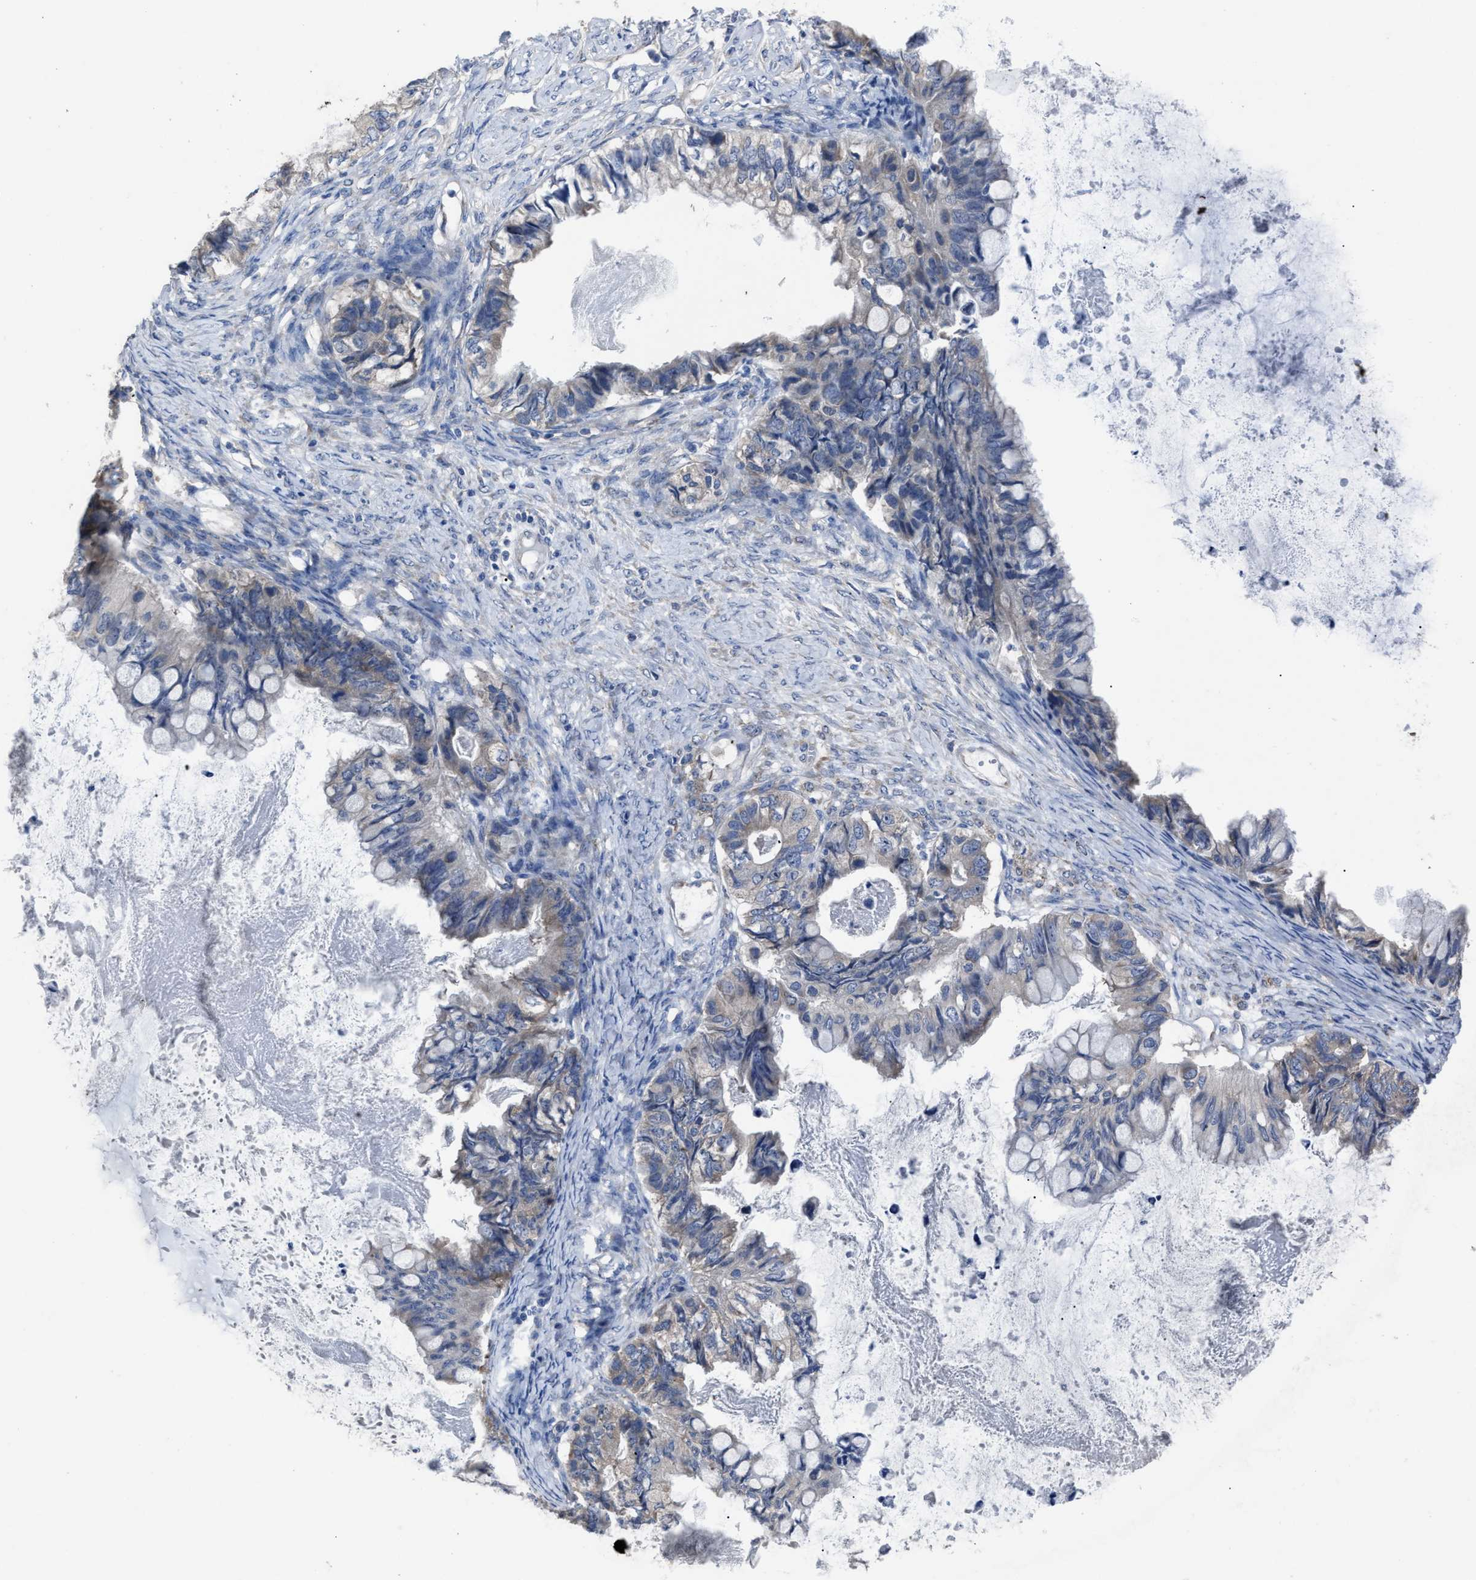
{"staining": {"intensity": "weak", "quantity": "<25%", "location": "cytoplasmic/membranous"}, "tissue": "ovarian cancer", "cell_type": "Tumor cells", "image_type": "cancer", "snomed": [{"axis": "morphology", "description": "Cystadenocarcinoma, mucinous, NOS"}, {"axis": "topography", "description": "Ovary"}], "caption": "This histopathology image is of ovarian cancer (mucinous cystadenocarcinoma) stained with immunohistochemistry (IHC) to label a protein in brown with the nuclei are counter-stained blue. There is no expression in tumor cells. Nuclei are stained in blue.", "gene": "UPF1", "patient": {"sex": "female", "age": 80}}